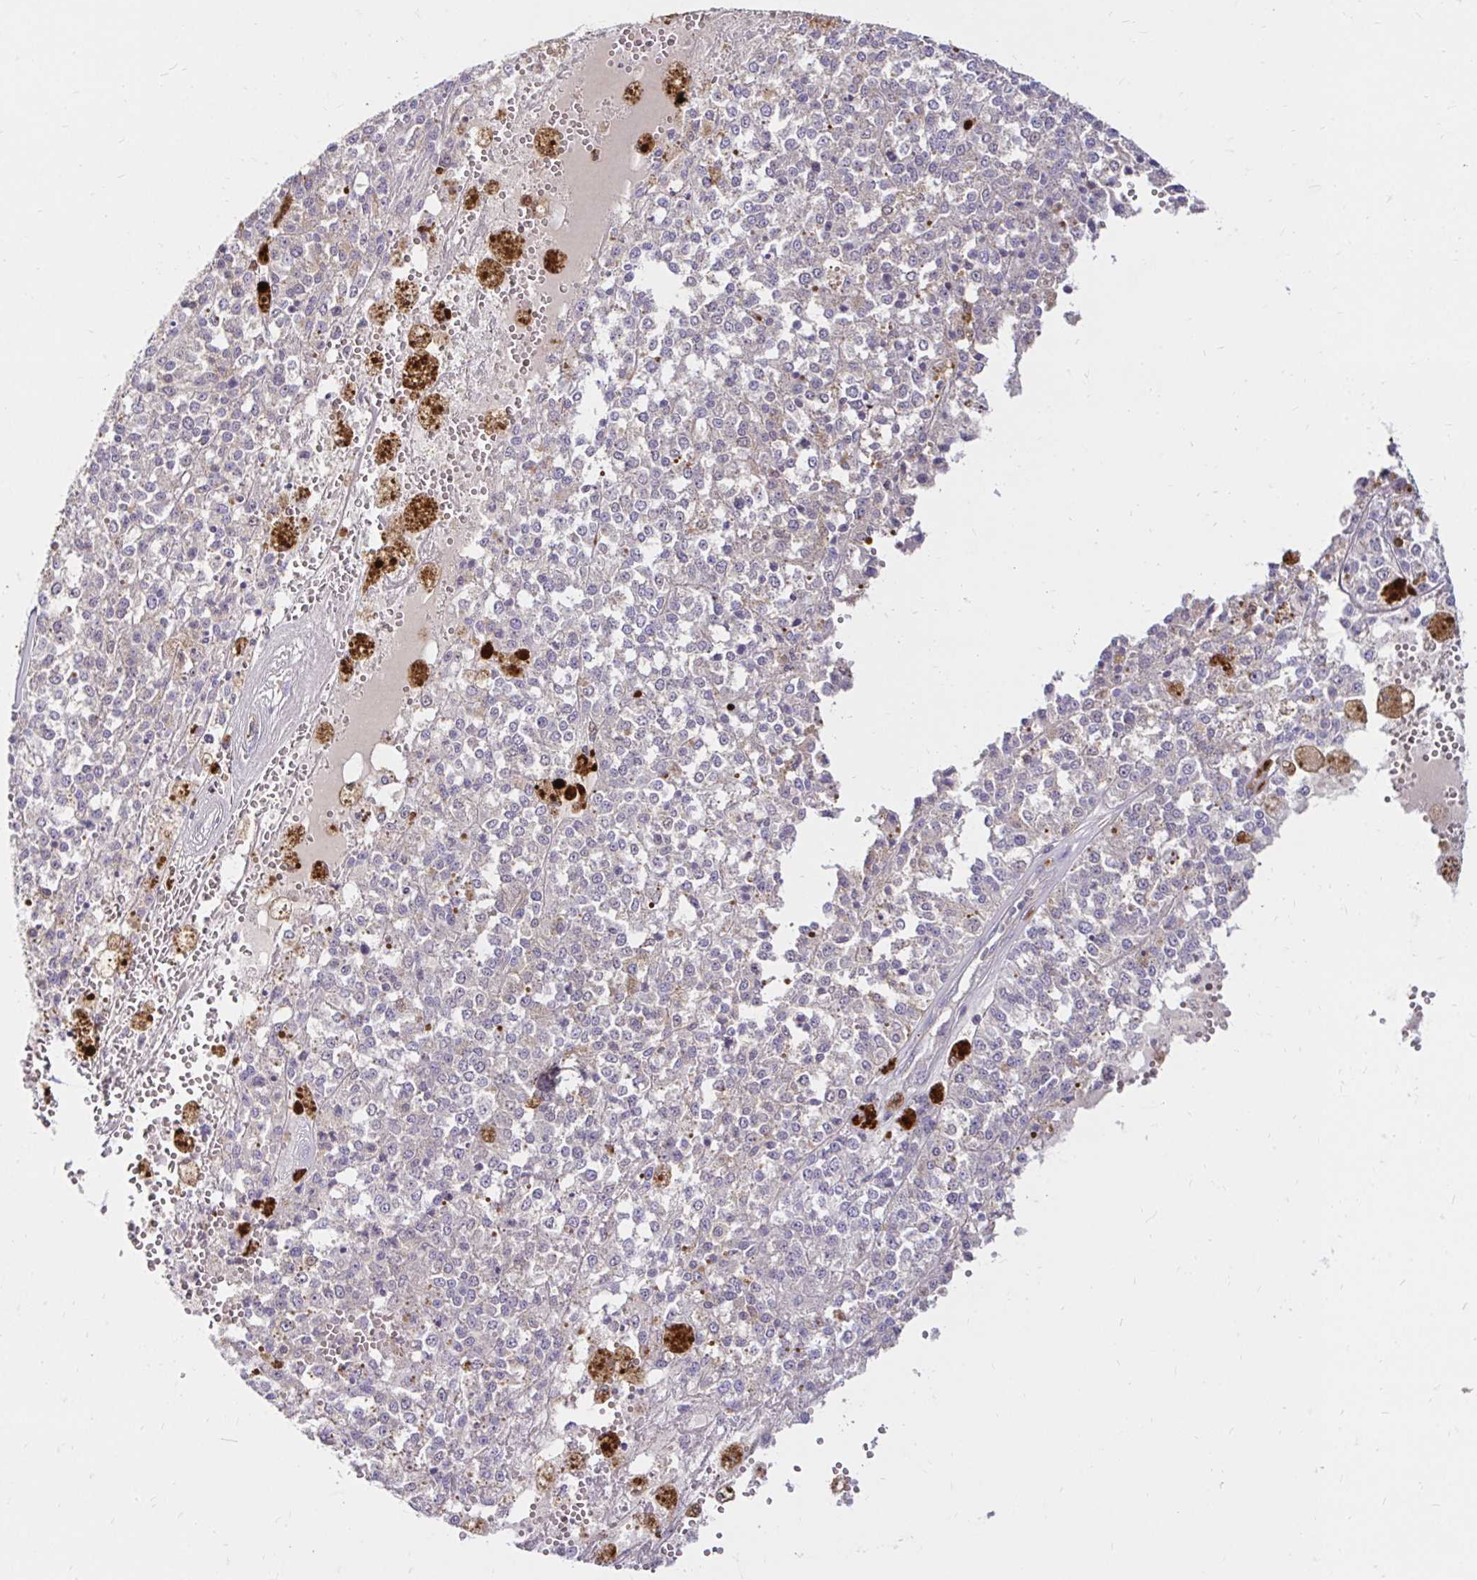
{"staining": {"intensity": "negative", "quantity": "none", "location": "none"}, "tissue": "melanoma", "cell_type": "Tumor cells", "image_type": "cancer", "snomed": [{"axis": "morphology", "description": "Malignant melanoma, Metastatic site"}, {"axis": "topography", "description": "Lymph node"}], "caption": "The immunohistochemistry histopathology image has no significant expression in tumor cells of malignant melanoma (metastatic site) tissue.", "gene": "PYCARD", "patient": {"sex": "female", "age": 64}}